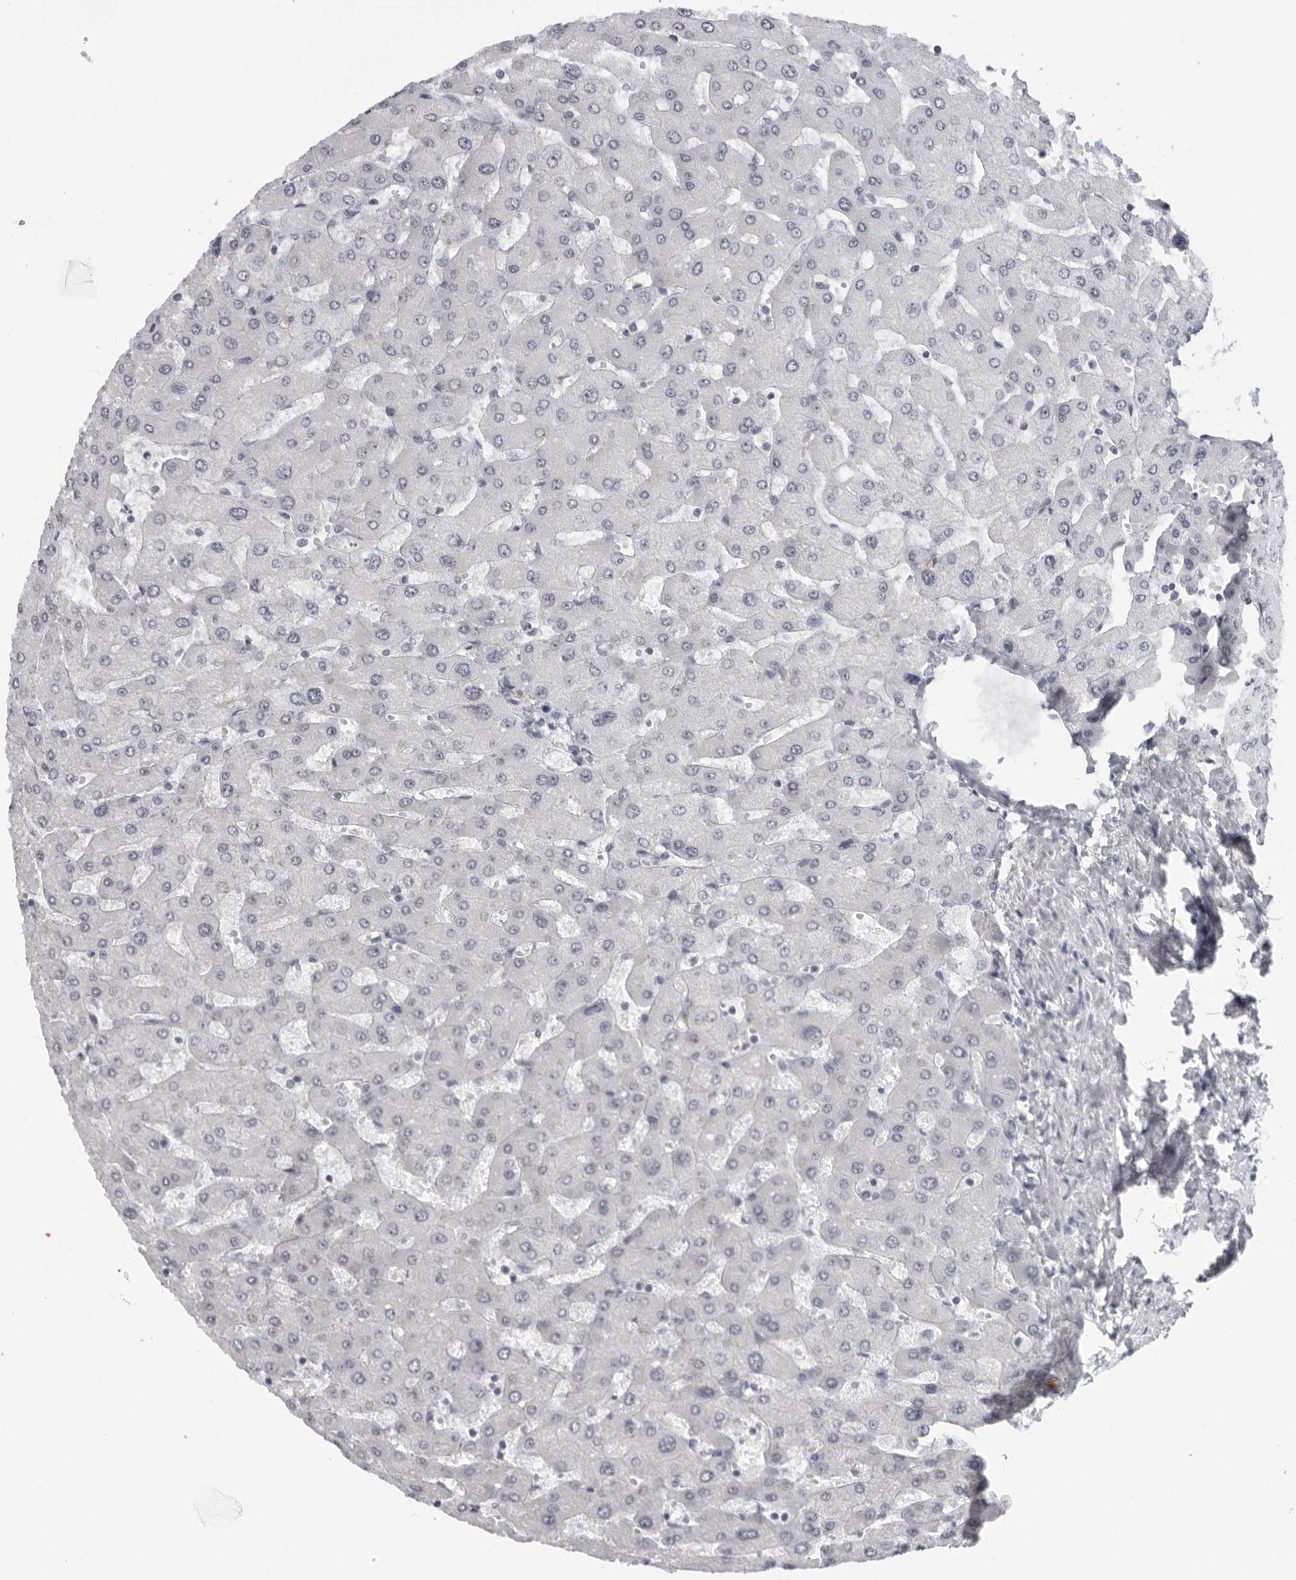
{"staining": {"intensity": "negative", "quantity": "none", "location": "none"}, "tissue": "liver", "cell_type": "Cholangiocytes", "image_type": "normal", "snomed": [{"axis": "morphology", "description": "Normal tissue, NOS"}, {"axis": "topography", "description": "Liver"}], "caption": "DAB immunohistochemical staining of normal human liver exhibits no significant positivity in cholangiocytes.", "gene": "DNALI1", "patient": {"sex": "male", "age": 55}}